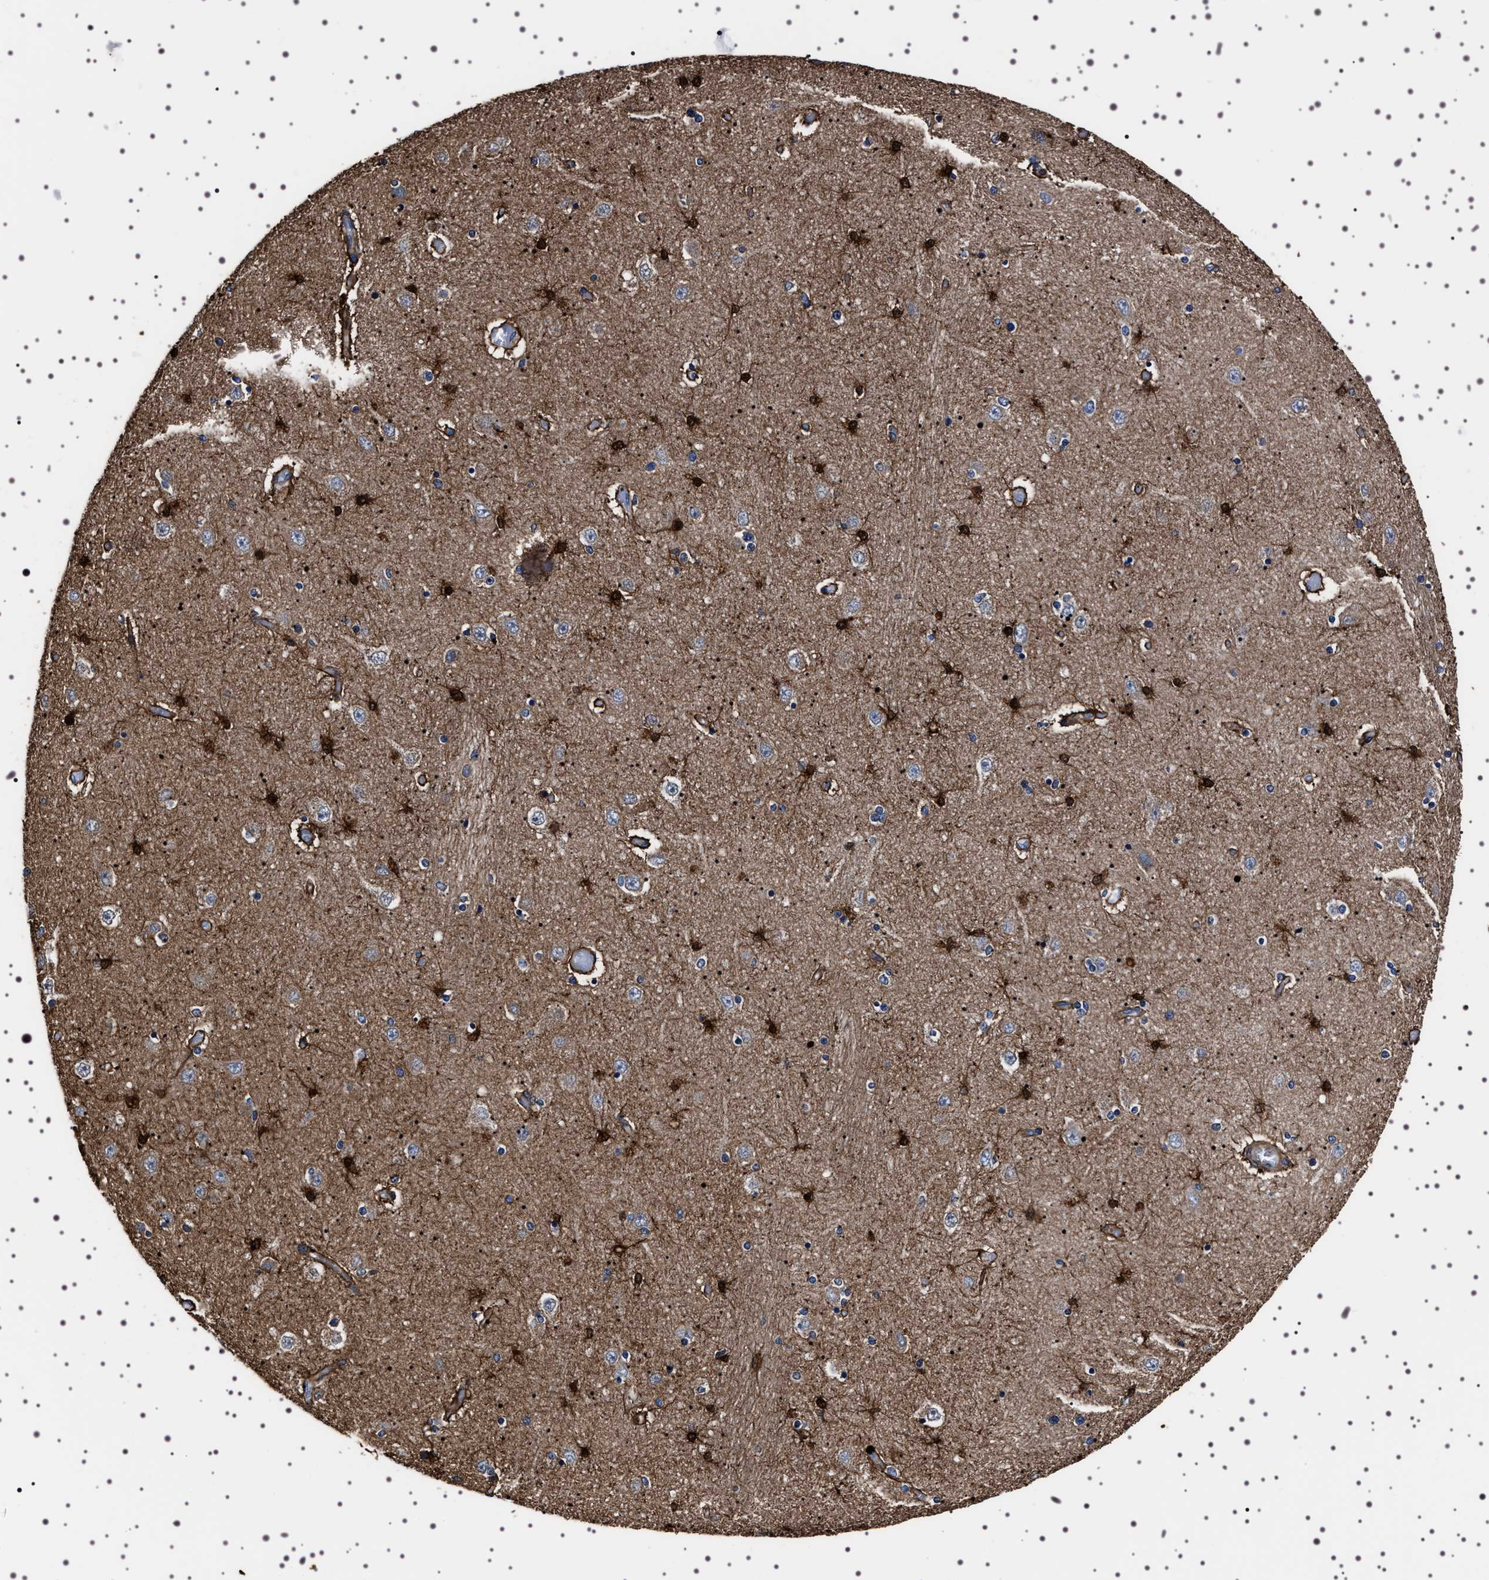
{"staining": {"intensity": "strong", "quantity": "<25%", "location": "cytoplasmic/membranous,nuclear"}, "tissue": "hippocampus", "cell_type": "Glial cells", "image_type": "normal", "snomed": [{"axis": "morphology", "description": "Normal tissue, NOS"}, {"axis": "topography", "description": "Hippocampus"}], "caption": "Immunohistochemical staining of benign hippocampus shows strong cytoplasmic/membranous,nuclear protein staining in approximately <25% of glial cells. Using DAB (3,3'-diaminobenzidine) (brown) and hematoxylin (blue) stains, captured at high magnification using brightfield microscopy.", "gene": "WDR1", "patient": {"sex": "female", "age": 54}}